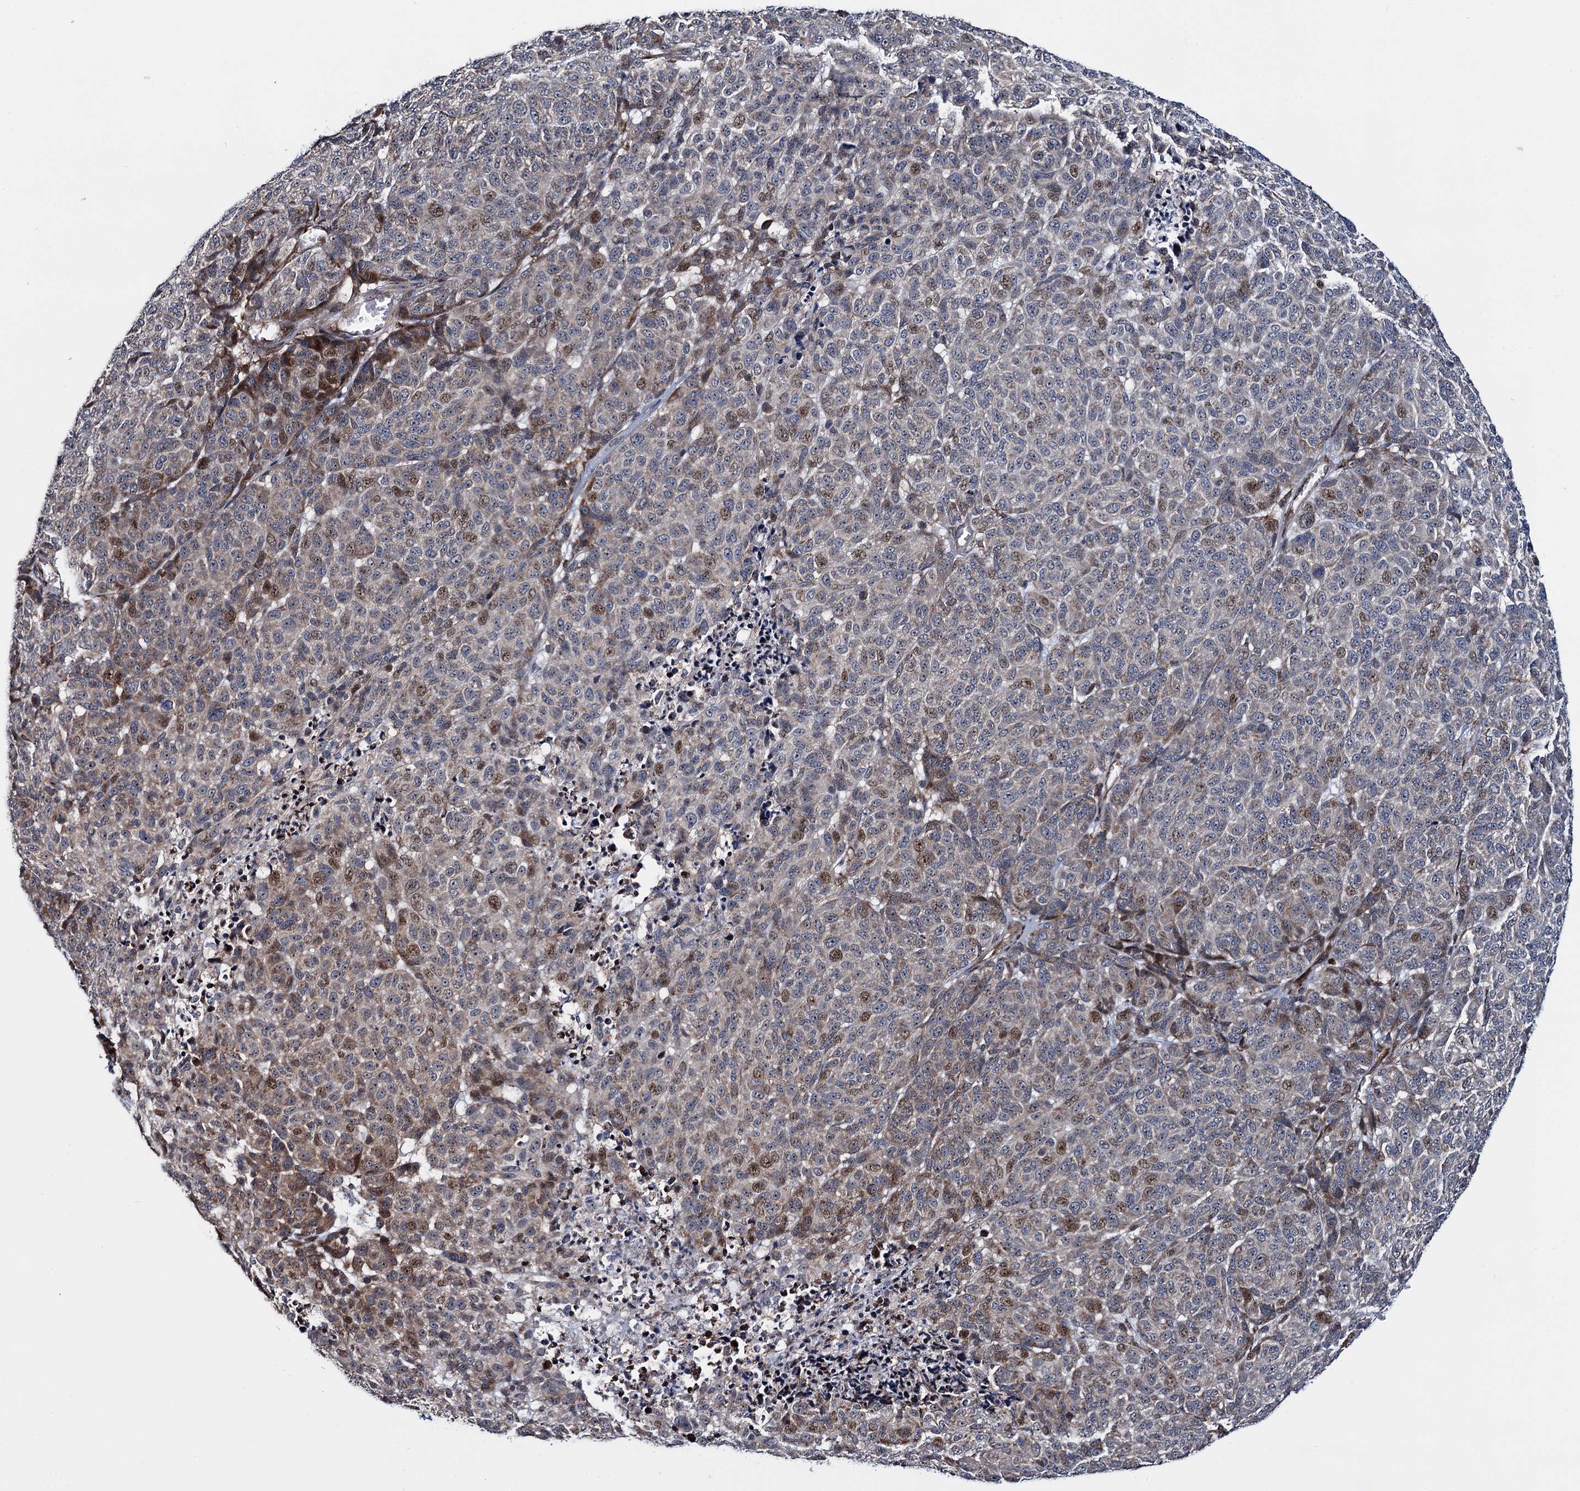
{"staining": {"intensity": "weak", "quantity": "25%-75%", "location": "cytoplasmic/membranous,nuclear"}, "tissue": "melanoma", "cell_type": "Tumor cells", "image_type": "cancer", "snomed": [{"axis": "morphology", "description": "Malignant melanoma, NOS"}, {"axis": "topography", "description": "Skin"}], "caption": "An immunohistochemistry image of tumor tissue is shown. Protein staining in brown labels weak cytoplasmic/membranous and nuclear positivity in melanoma within tumor cells.", "gene": "CCDC102A", "patient": {"sex": "male", "age": 49}}